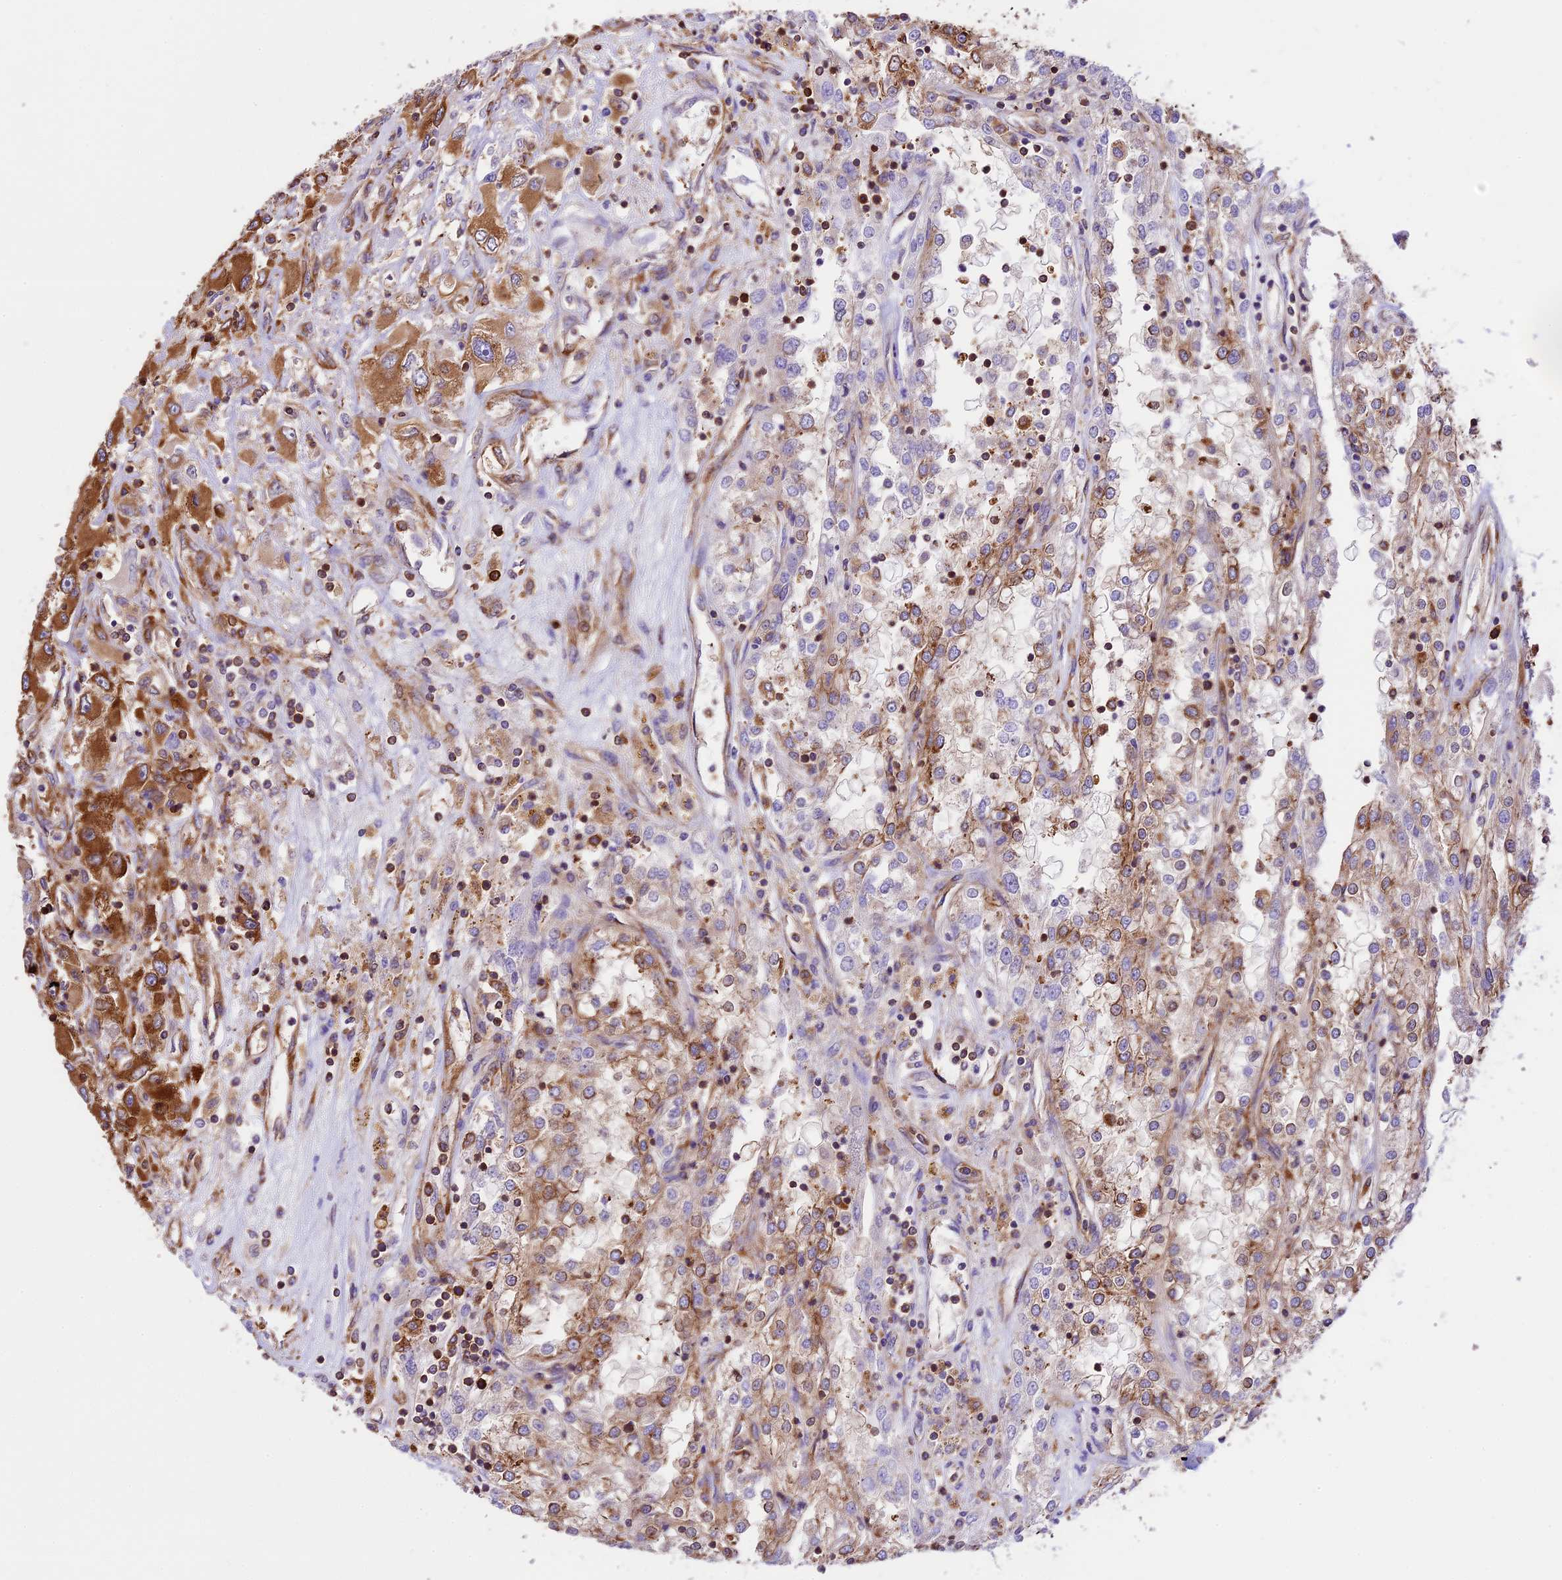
{"staining": {"intensity": "moderate", "quantity": "25%-75%", "location": "cytoplasmic/membranous"}, "tissue": "renal cancer", "cell_type": "Tumor cells", "image_type": "cancer", "snomed": [{"axis": "morphology", "description": "Adenocarcinoma, NOS"}, {"axis": "topography", "description": "Kidney"}], "caption": "Immunohistochemical staining of human renal cancer shows moderate cytoplasmic/membranous protein expression in about 25%-75% of tumor cells. Using DAB (brown) and hematoxylin (blue) stains, captured at high magnification using brightfield microscopy.", "gene": "KARS1", "patient": {"sex": "female", "age": 52}}